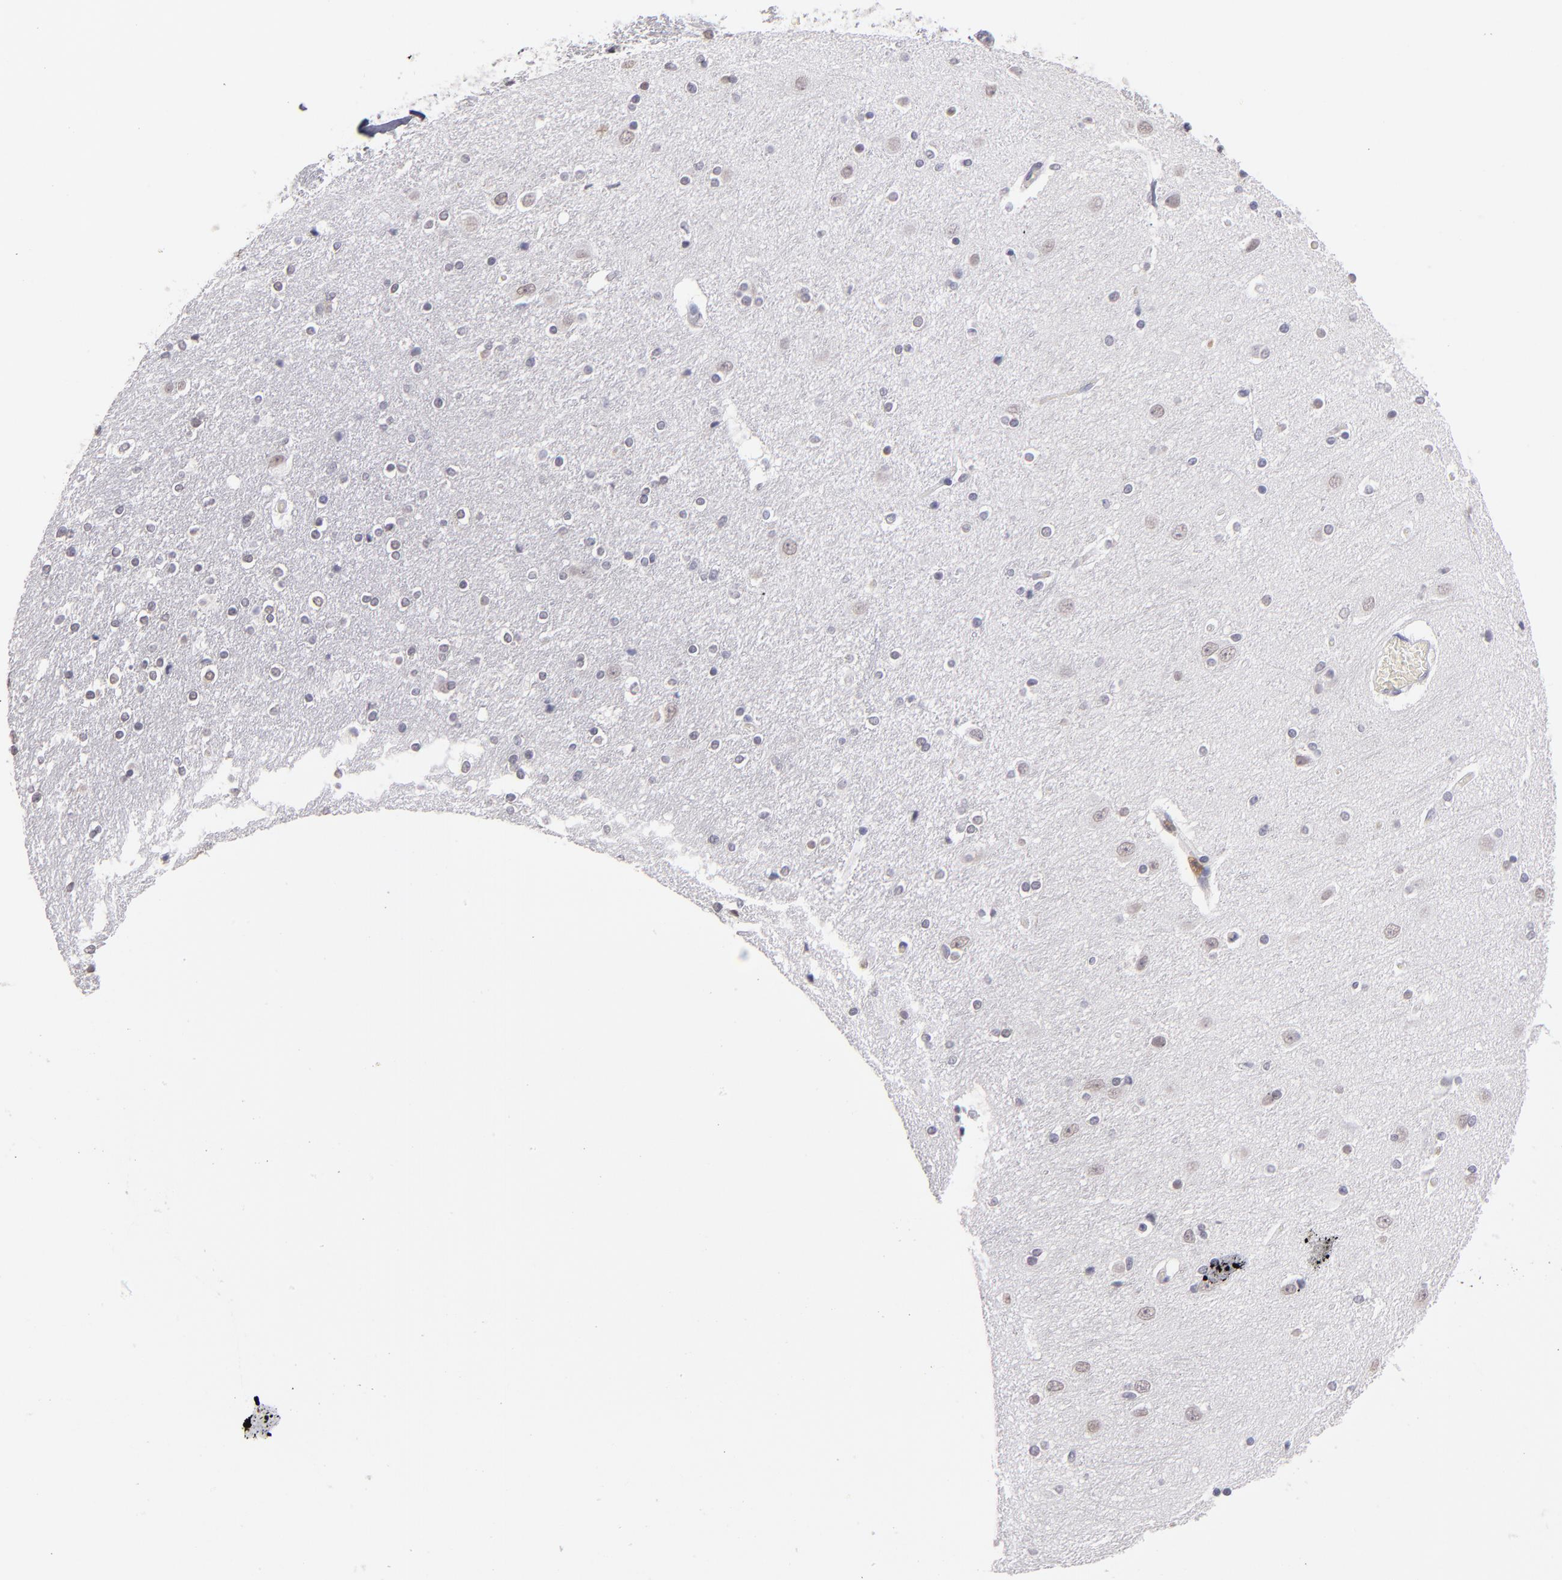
{"staining": {"intensity": "moderate", "quantity": "<25%", "location": "nuclear"}, "tissue": "caudate", "cell_type": "Glial cells", "image_type": "normal", "snomed": [{"axis": "morphology", "description": "Normal tissue, NOS"}, {"axis": "topography", "description": "Lateral ventricle wall"}], "caption": "A micrograph of caudate stained for a protein shows moderate nuclear brown staining in glial cells. (Brightfield microscopy of DAB IHC at high magnification).", "gene": "MGAM", "patient": {"sex": "female", "age": 54}}